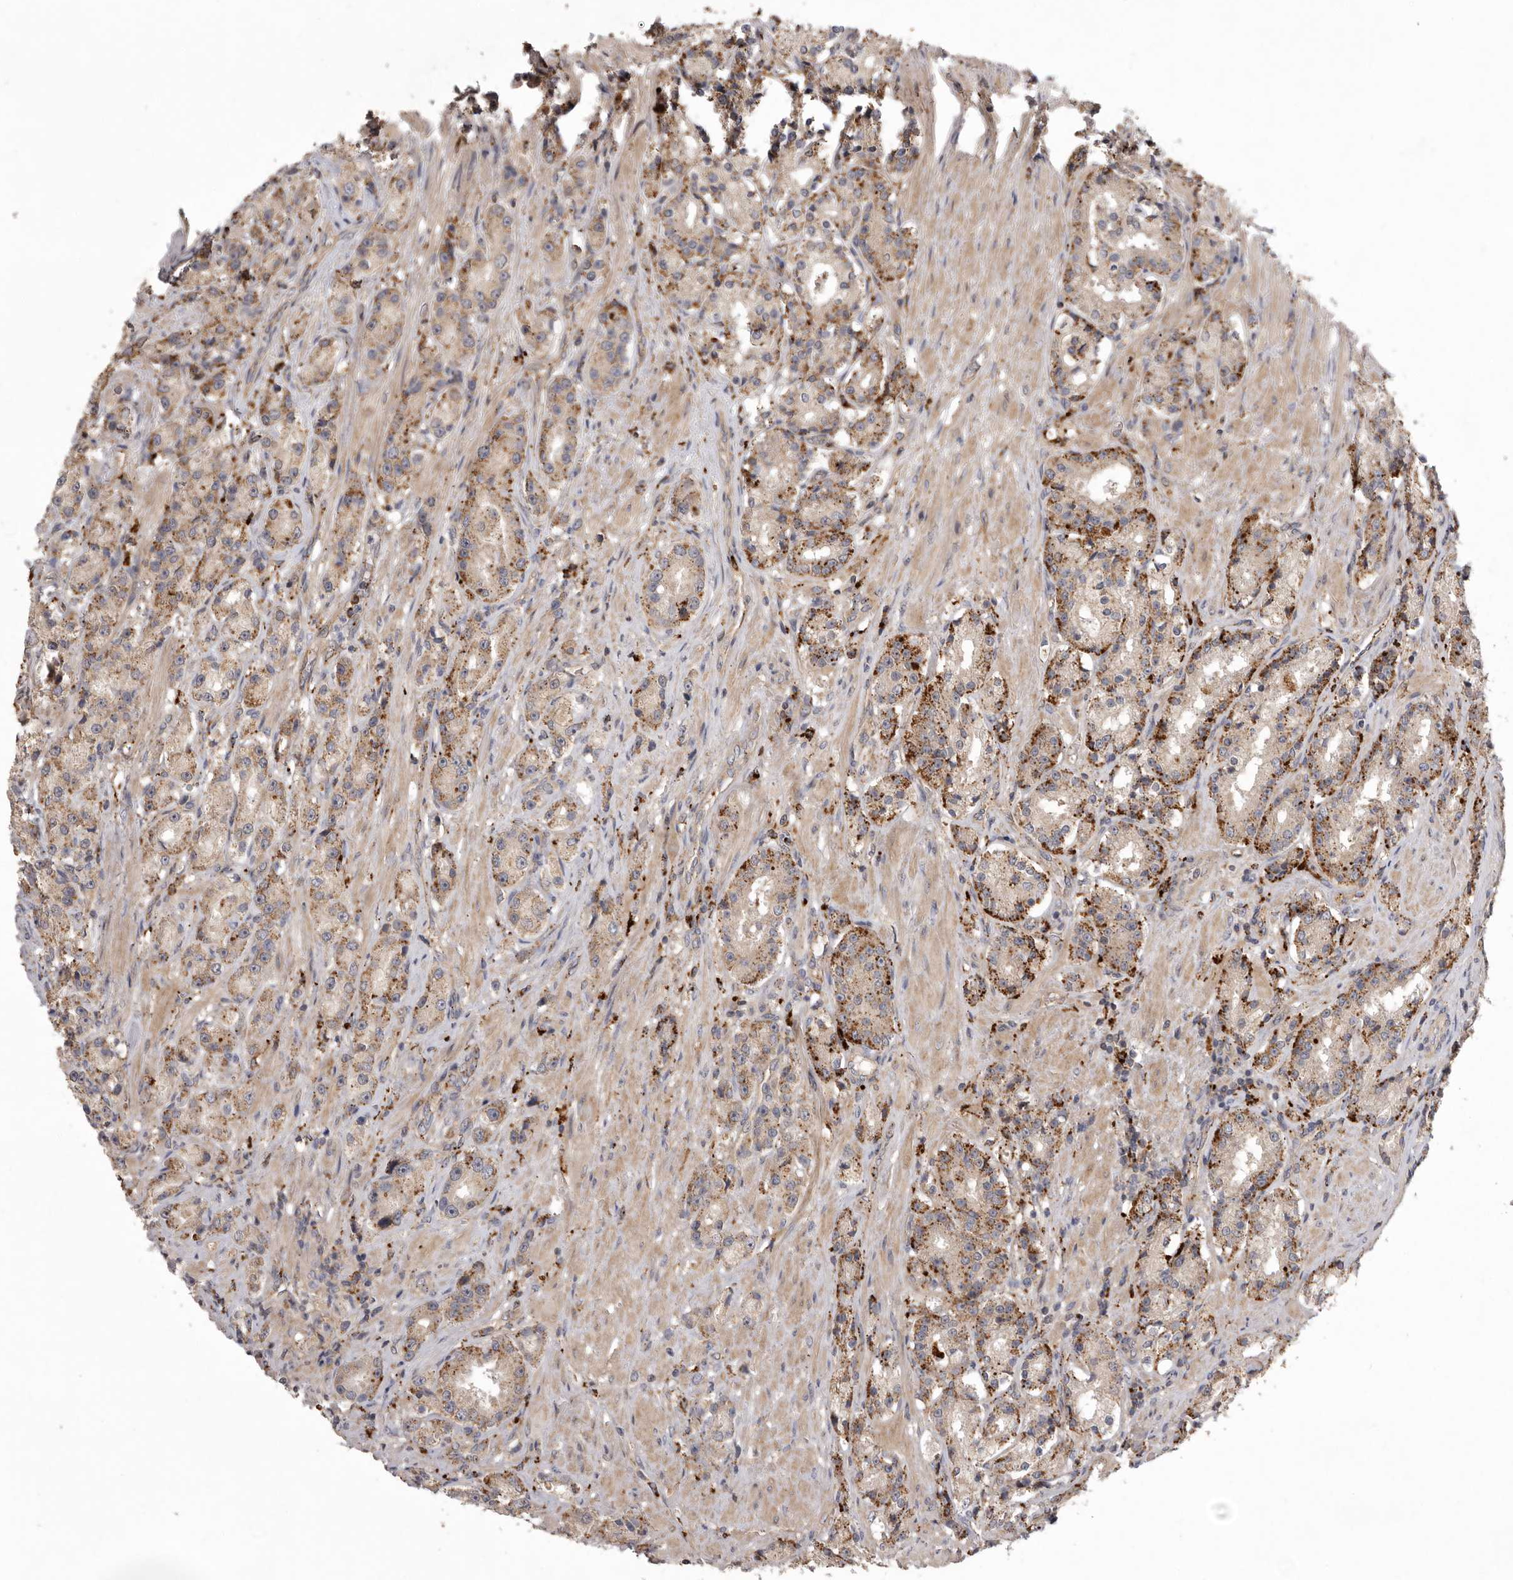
{"staining": {"intensity": "moderate", "quantity": ">75%", "location": "cytoplasmic/membranous"}, "tissue": "prostate cancer", "cell_type": "Tumor cells", "image_type": "cancer", "snomed": [{"axis": "morphology", "description": "Adenocarcinoma, High grade"}, {"axis": "topography", "description": "Prostate"}], "caption": "This image reveals immunohistochemistry (IHC) staining of prostate cancer (high-grade adenocarcinoma), with medium moderate cytoplasmic/membranous staining in approximately >75% of tumor cells.", "gene": "WDR47", "patient": {"sex": "male", "age": 60}}